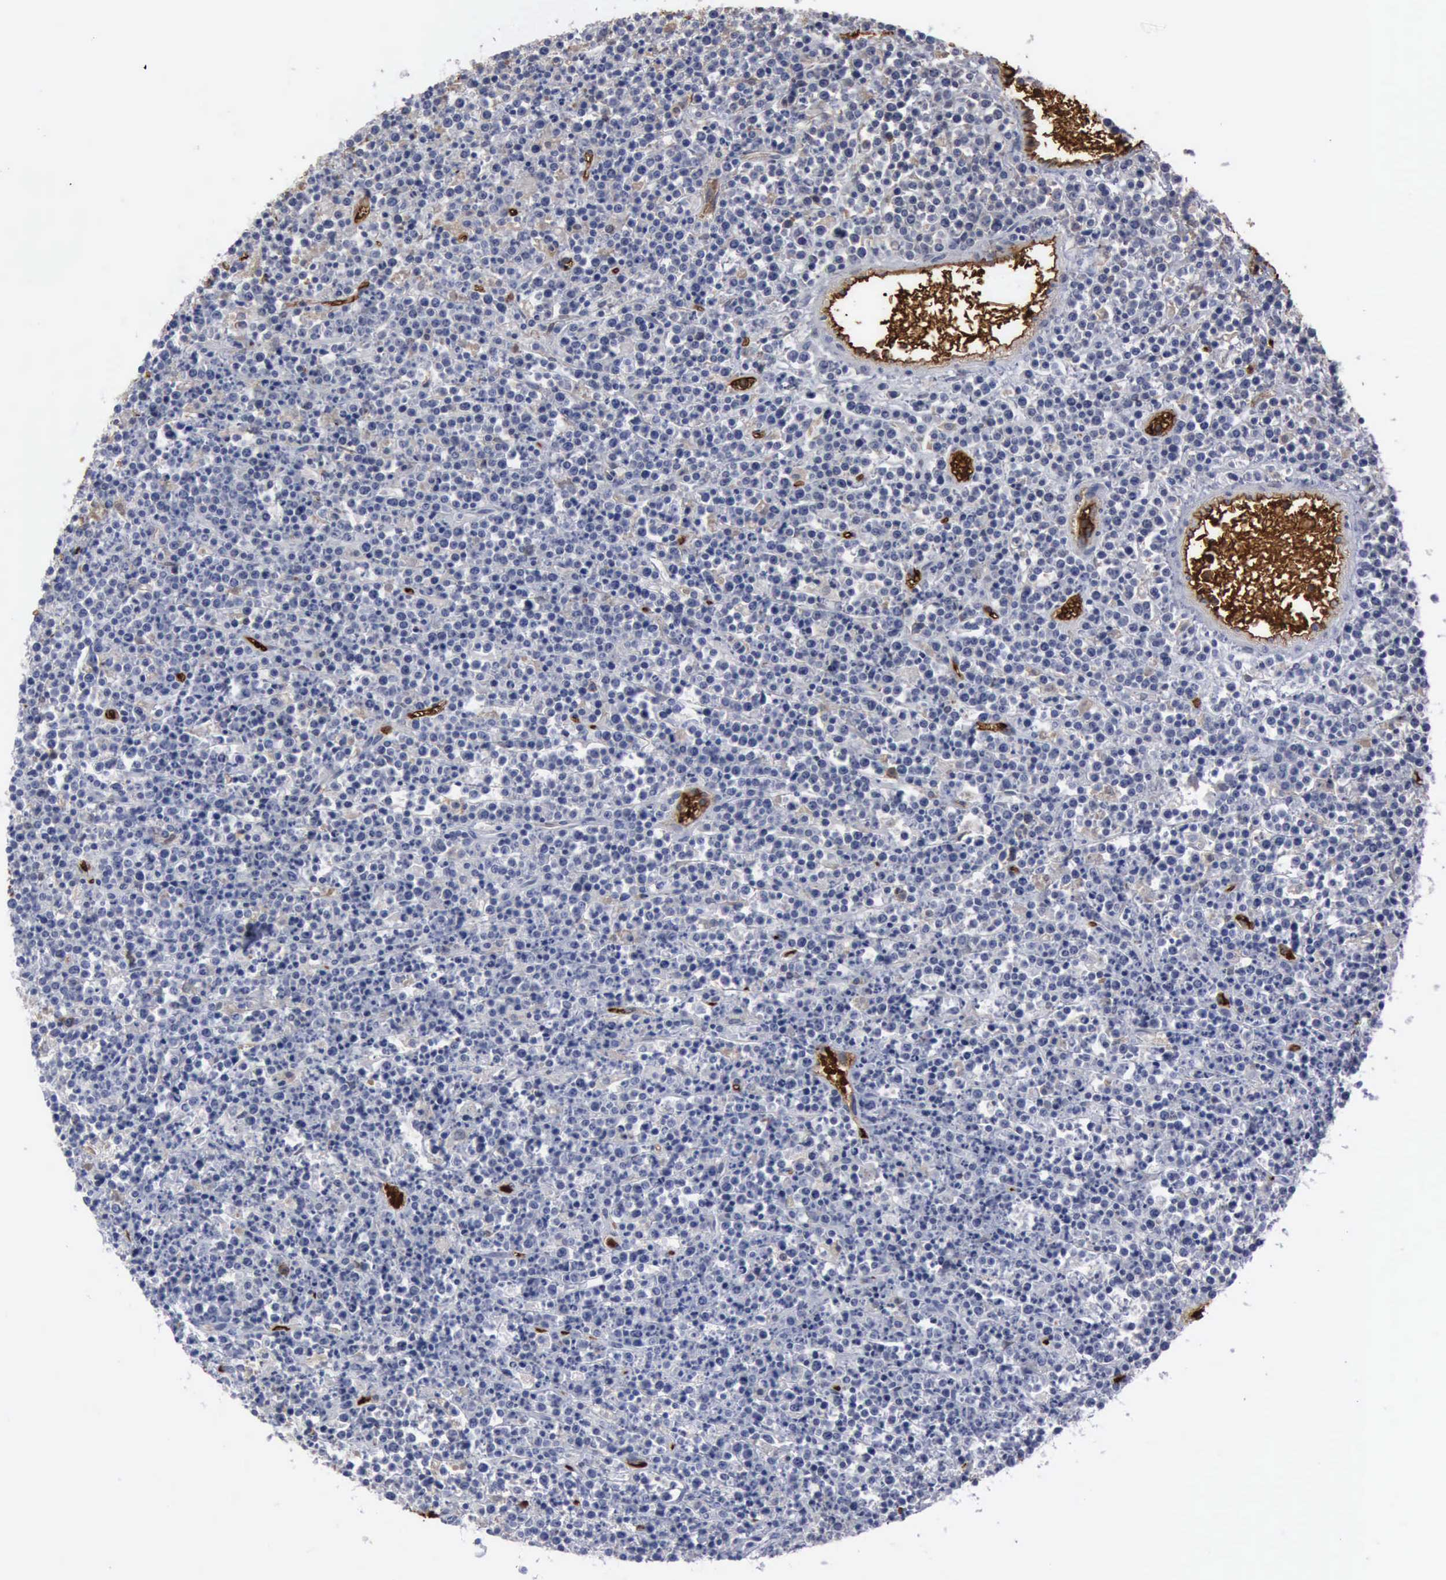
{"staining": {"intensity": "negative", "quantity": "none", "location": "none"}, "tissue": "lymphoma", "cell_type": "Tumor cells", "image_type": "cancer", "snomed": [{"axis": "morphology", "description": "Malignant lymphoma, non-Hodgkin's type, High grade"}, {"axis": "topography", "description": "Ovary"}], "caption": "IHC photomicrograph of neoplastic tissue: human malignant lymphoma, non-Hodgkin's type (high-grade) stained with DAB (3,3'-diaminobenzidine) shows no significant protein positivity in tumor cells.", "gene": "TGFB1", "patient": {"sex": "female", "age": 56}}